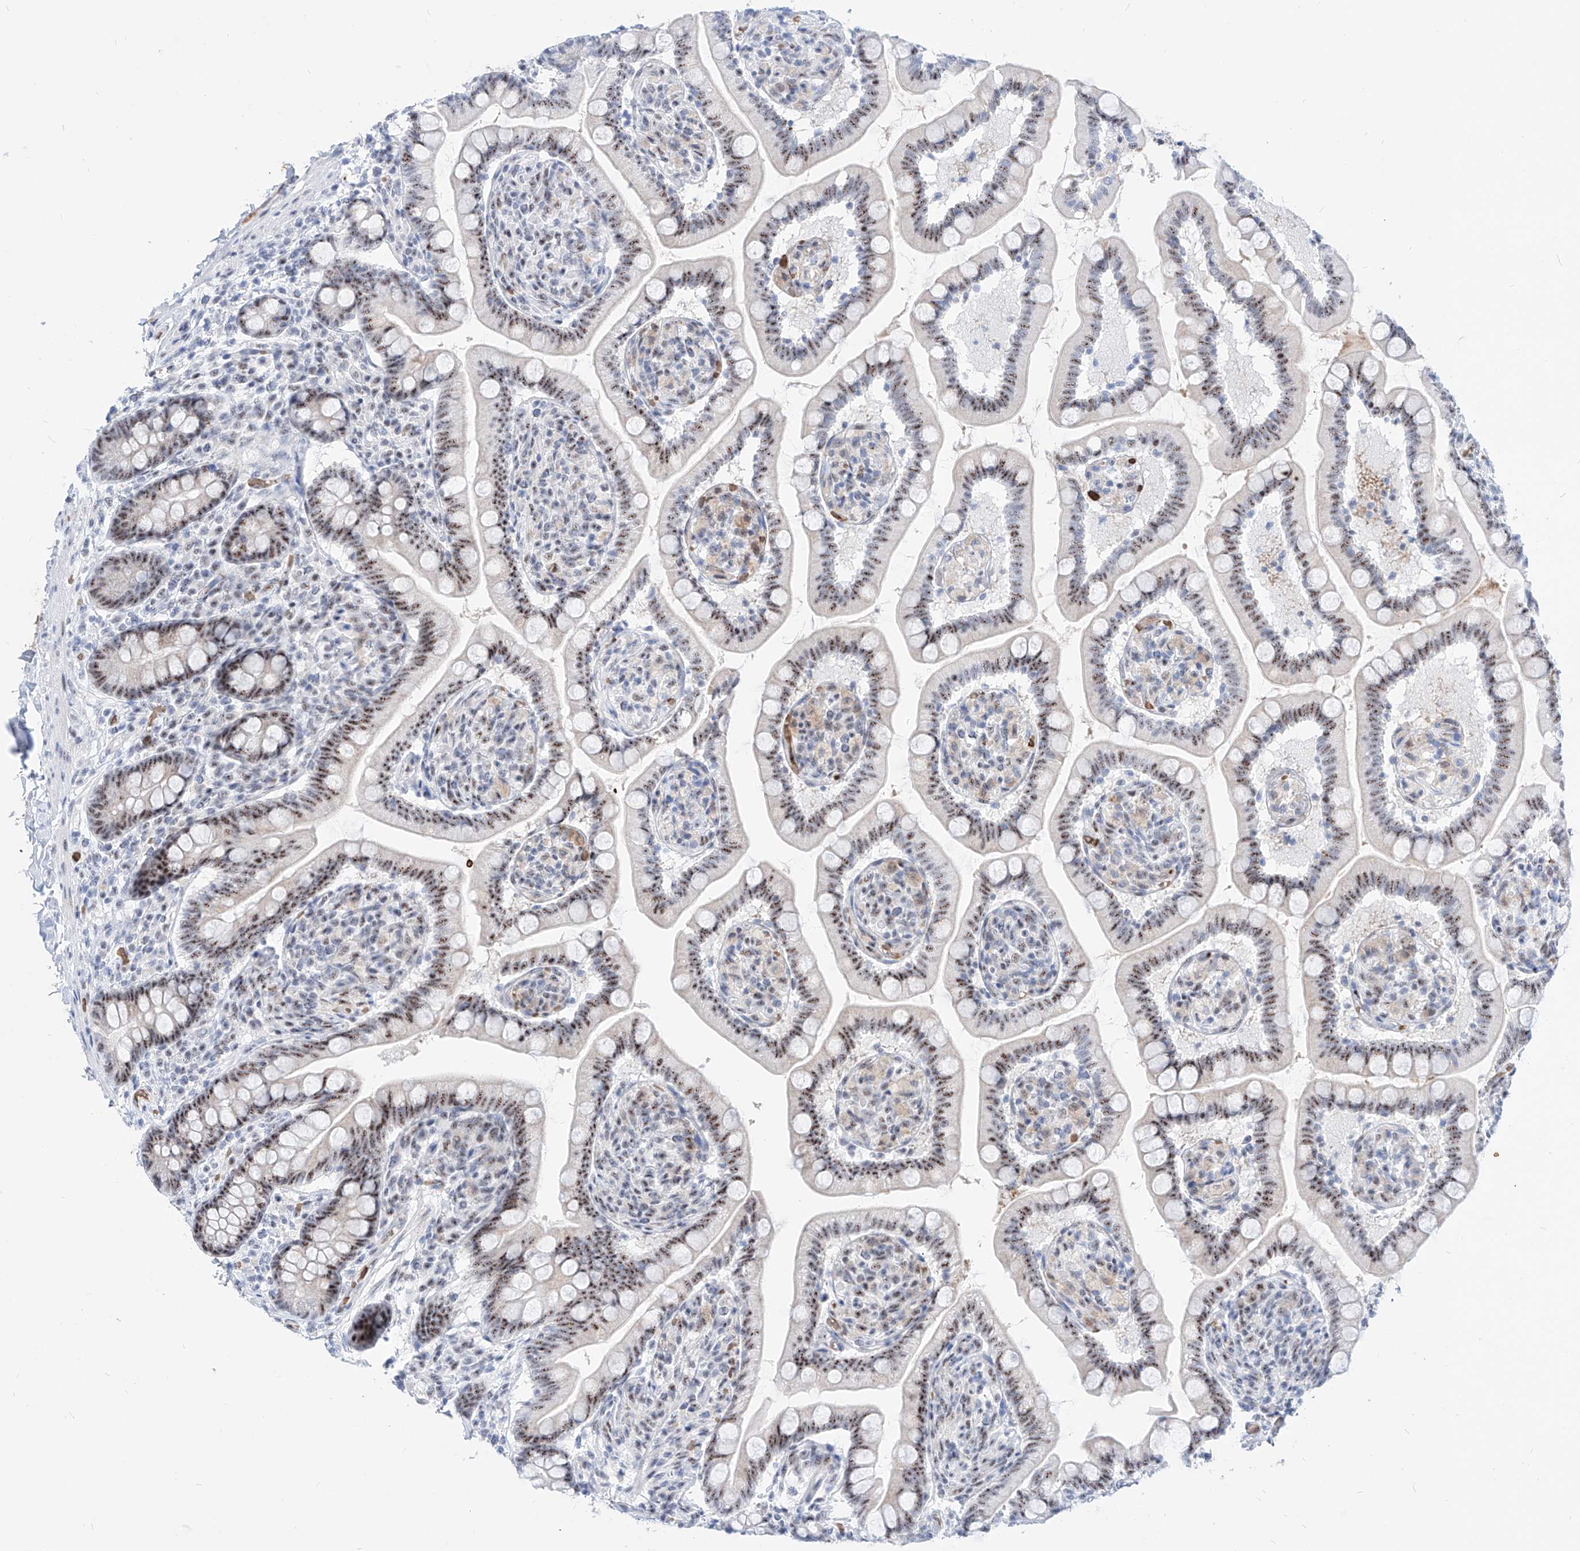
{"staining": {"intensity": "moderate", "quantity": ">75%", "location": "nuclear"}, "tissue": "small intestine", "cell_type": "Glandular cells", "image_type": "normal", "snomed": [{"axis": "morphology", "description": "Normal tissue, NOS"}, {"axis": "topography", "description": "Small intestine"}], "caption": "Immunohistochemical staining of benign human small intestine exhibits >75% levels of moderate nuclear protein expression in about >75% of glandular cells. The staining was performed using DAB (3,3'-diaminobenzidine), with brown indicating positive protein expression. Nuclei are stained blue with hematoxylin.", "gene": "ZFP42", "patient": {"sex": "female", "age": 64}}